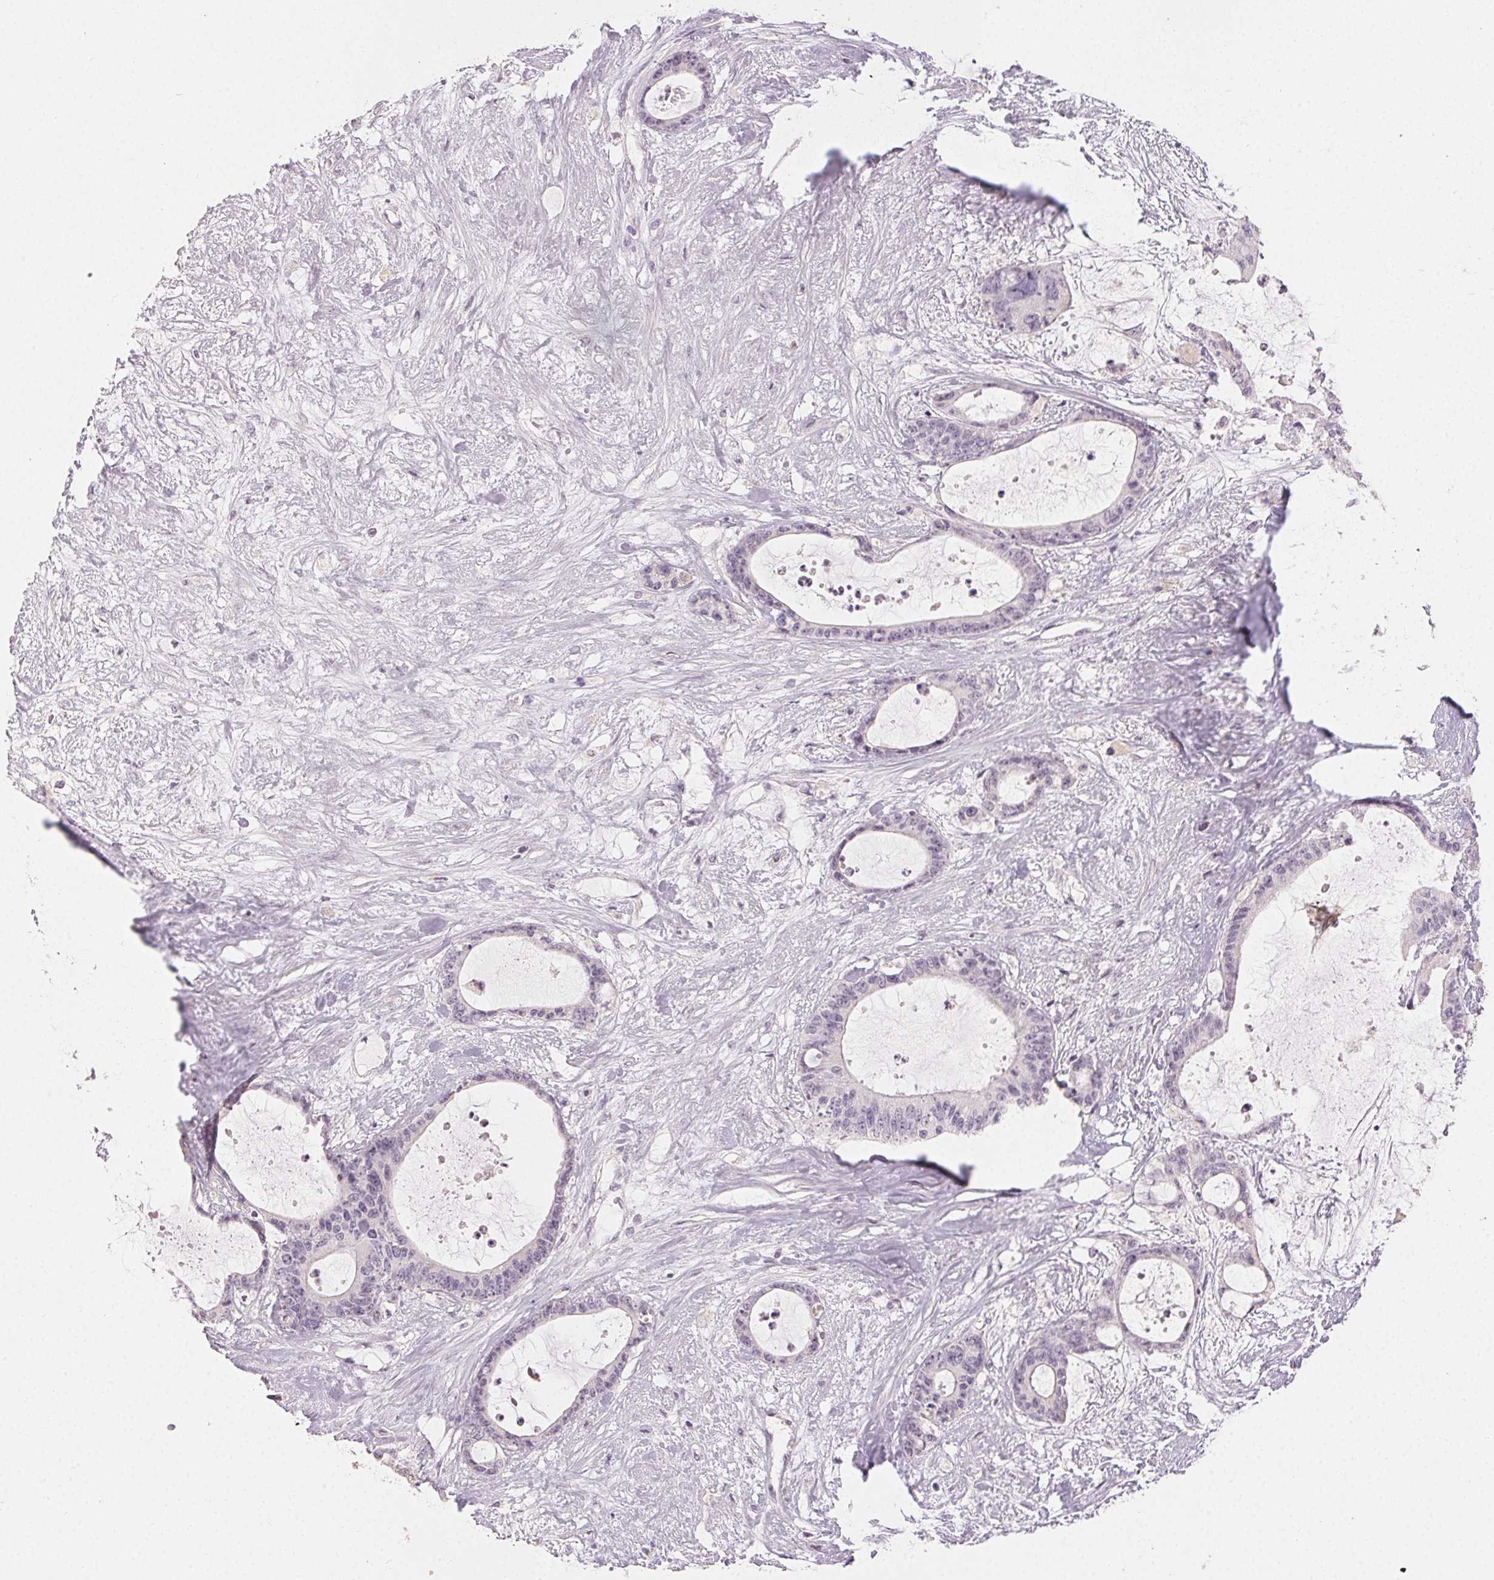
{"staining": {"intensity": "negative", "quantity": "none", "location": "none"}, "tissue": "liver cancer", "cell_type": "Tumor cells", "image_type": "cancer", "snomed": [{"axis": "morphology", "description": "Normal tissue, NOS"}, {"axis": "morphology", "description": "Cholangiocarcinoma"}, {"axis": "topography", "description": "Liver"}, {"axis": "topography", "description": "Peripheral nerve tissue"}], "caption": "IHC image of neoplastic tissue: human liver cancer (cholangiocarcinoma) stained with DAB (3,3'-diaminobenzidine) reveals no significant protein expression in tumor cells. The staining is performed using DAB (3,3'-diaminobenzidine) brown chromogen with nuclei counter-stained in using hematoxylin.", "gene": "LVRN", "patient": {"sex": "female", "age": 73}}